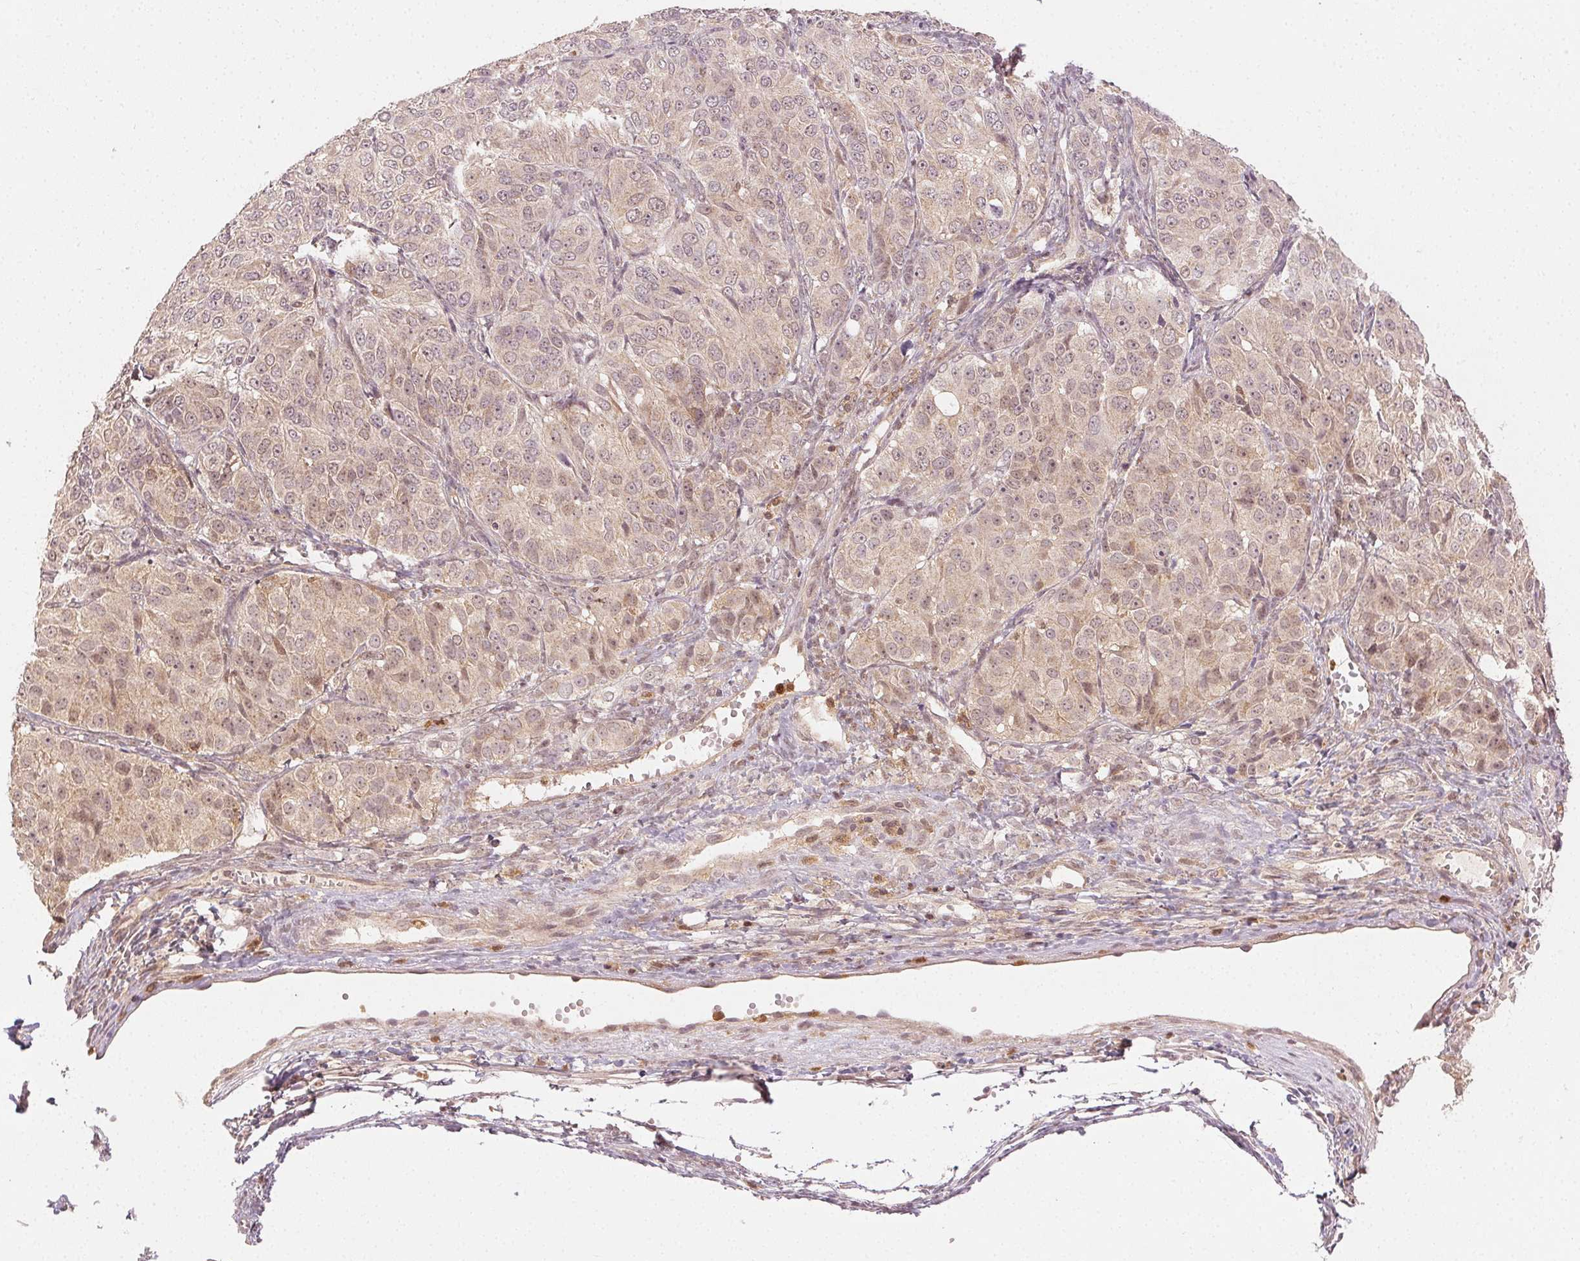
{"staining": {"intensity": "weak", "quantity": "<25%", "location": "cytoplasmic/membranous,nuclear"}, "tissue": "ovarian cancer", "cell_type": "Tumor cells", "image_type": "cancer", "snomed": [{"axis": "morphology", "description": "Carcinoma, endometroid"}, {"axis": "topography", "description": "Ovary"}], "caption": "This photomicrograph is of ovarian cancer stained with IHC to label a protein in brown with the nuclei are counter-stained blue. There is no staining in tumor cells.", "gene": "MAPK14", "patient": {"sex": "female", "age": 51}}